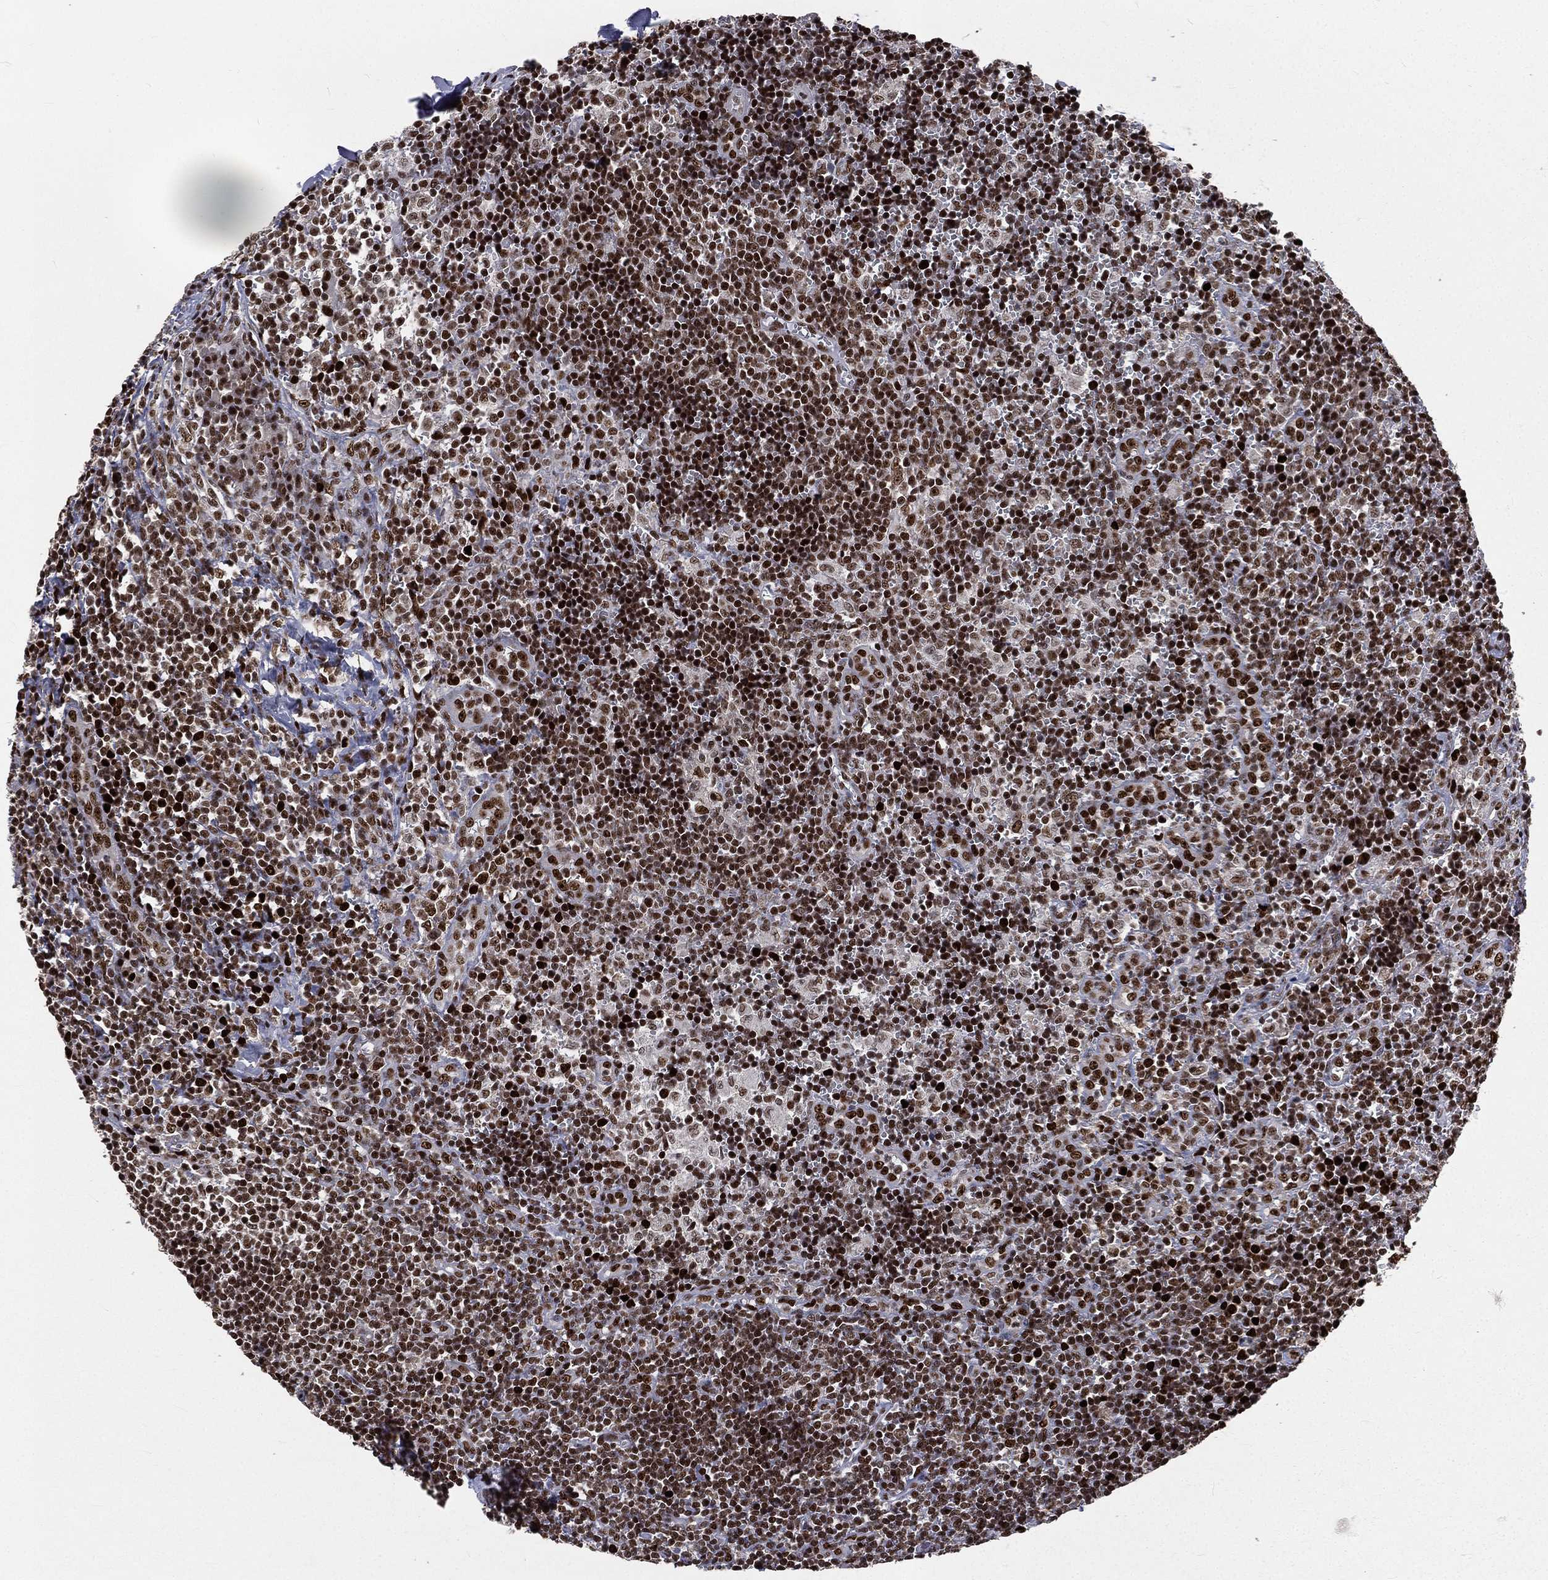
{"staining": {"intensity": "negative", "quantity": "none", "location": "none"}, "tissue": "lymph node", "cell_type": "Germinal center cells", "image_type": "normal", "snomed": [{"axis": "morphology", "description": "Normal tissue, NOS"}, {"axis": "topography", "description": "Lymph node"}, {"axis": "topography", "description": "Salivary gland"}], "caption": "Immunohistochemistry photomicrograph of normal lymph node: human lymph node stained with DAB (3,3'-diaminobenzidine) shows no significant protein positivity in germinal center cells.", "gene": "POLB", "patient": {"sex": "male", "age": 78}}